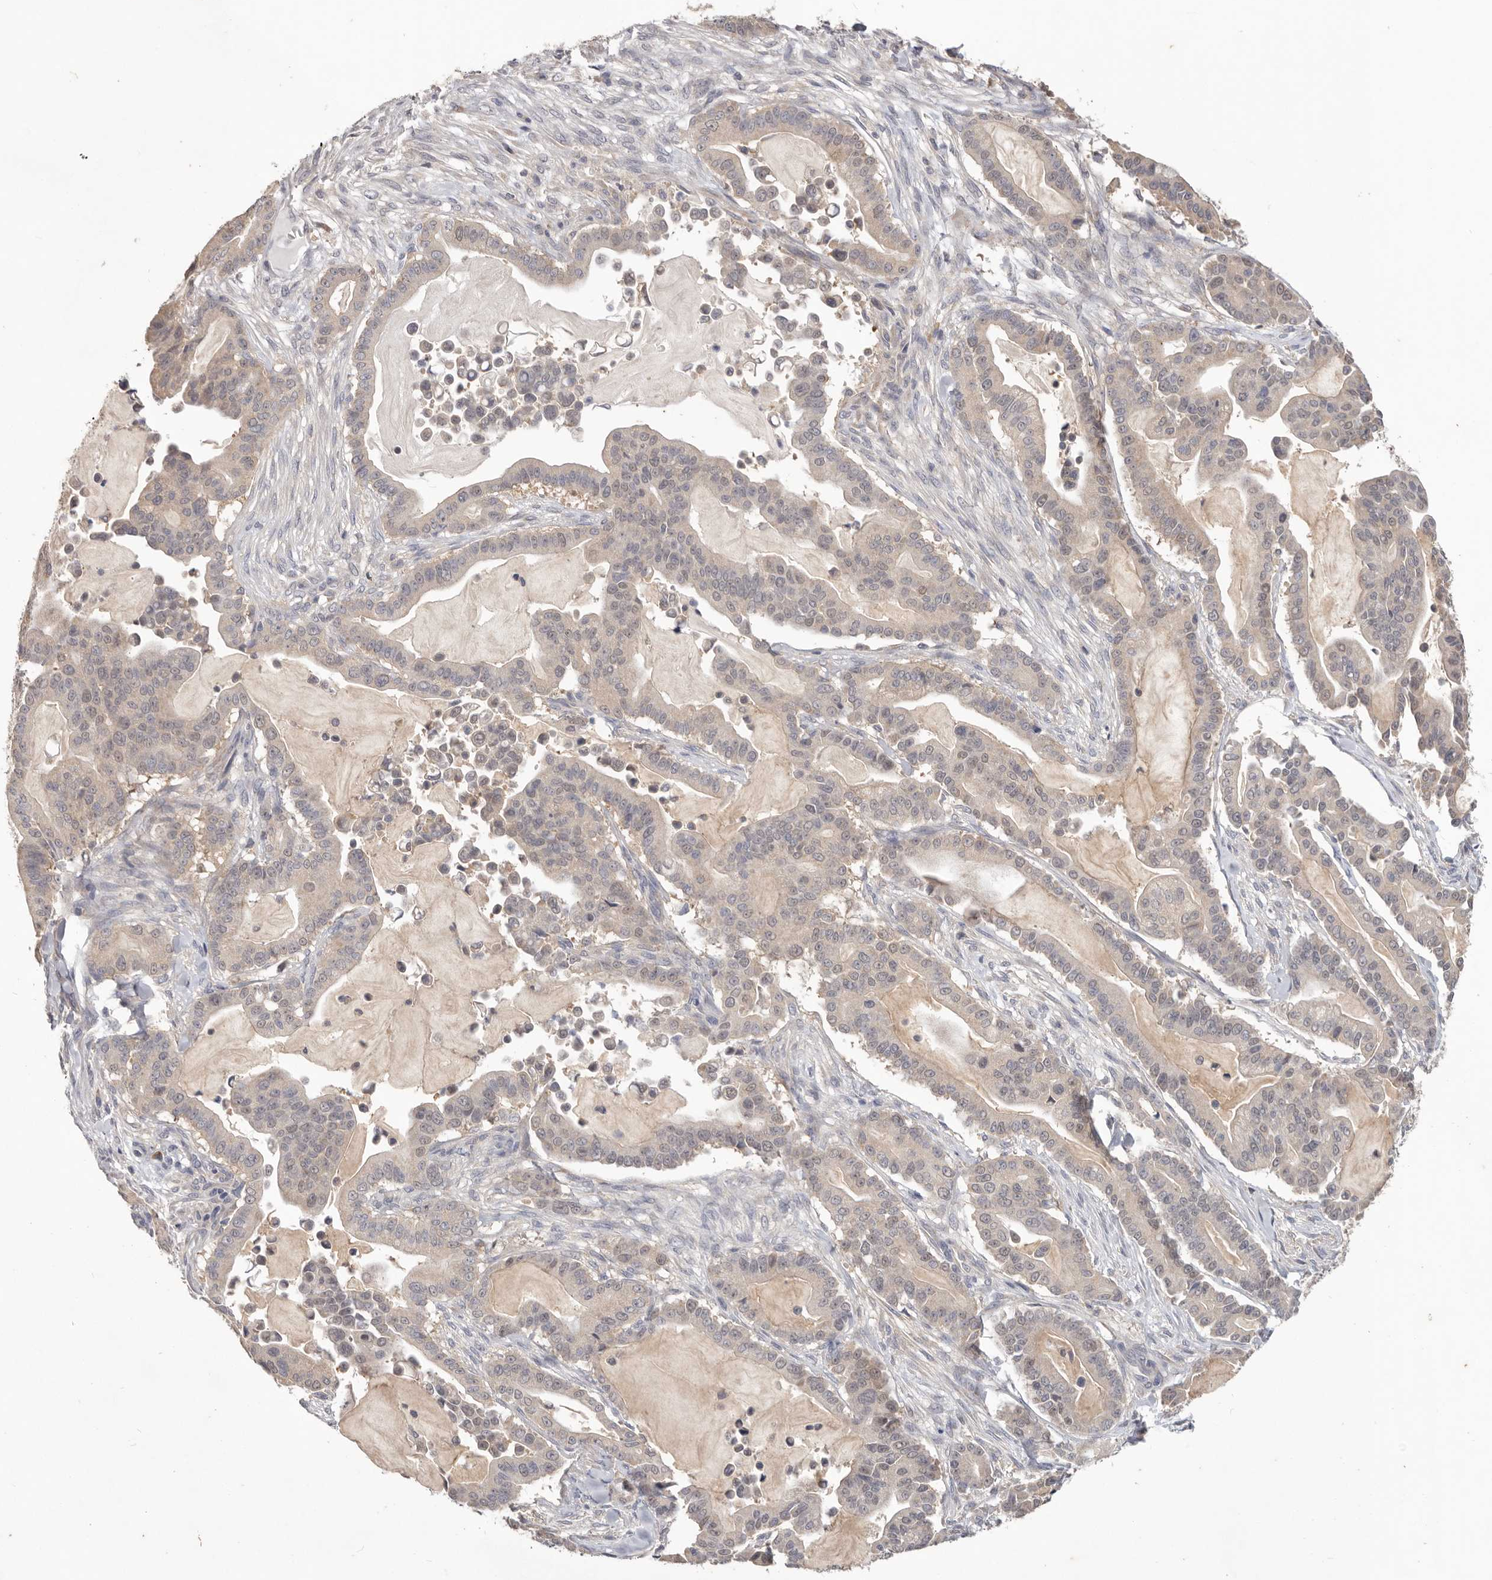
{"staining": {"intensity": "weak", "quantity": "<25%", "location": "cytoplasmic/membranous"}, "tissue": "pancreatic cancer", "cell_type": "Tumor cells", "image_type": "cancer", "snomed": [{"axis": "morphology", "description": "Adenocarcinoma, NOS"}, {"axis": "topography", "description": "Pancreas"}], "caption": "Adenocarcinoma (pancreatic) stained for a protein using immunohistochemistry displays no expression tumor cells.", "gene": "WDR77", "patient": {"sex": "male", "age": 63}}